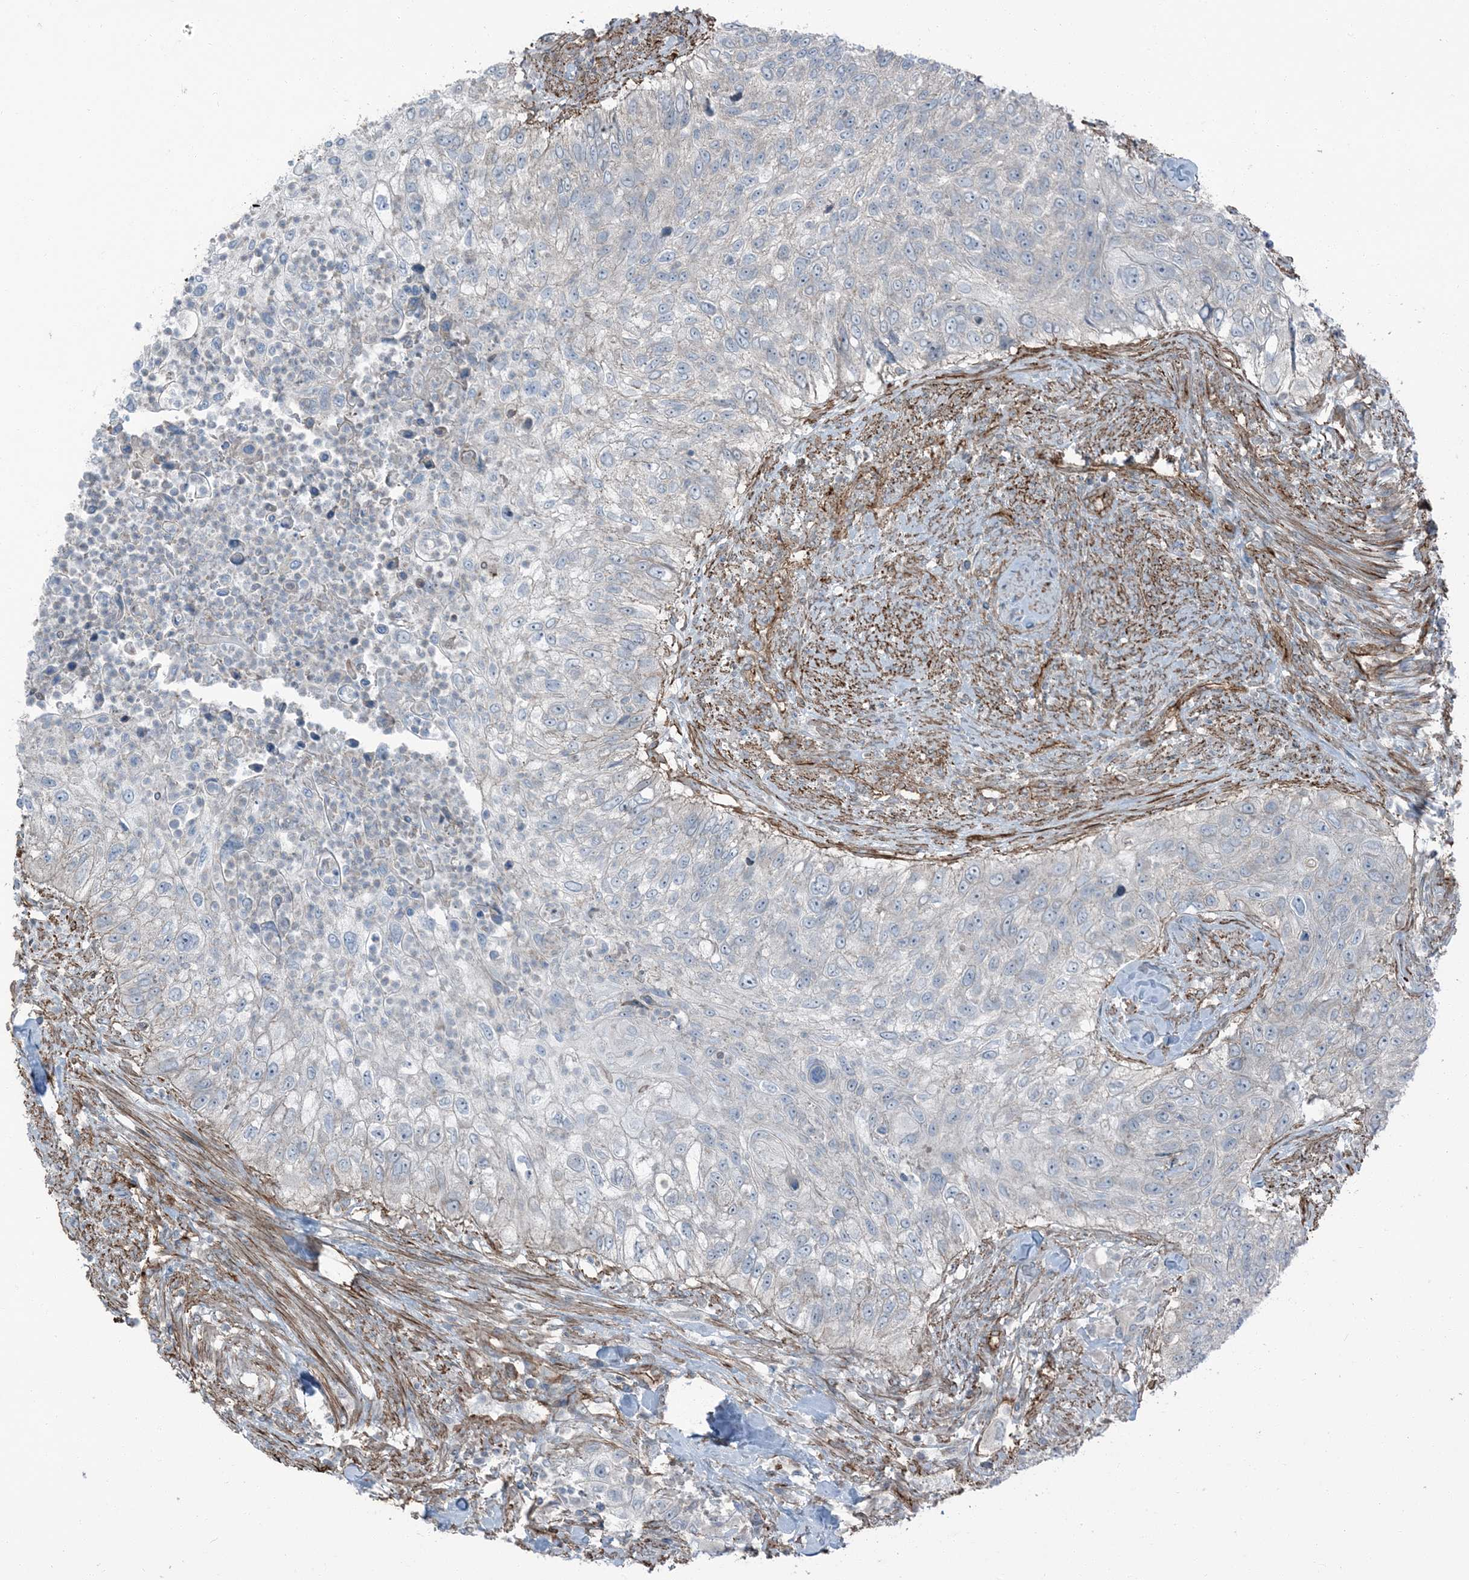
{"staining": {"intensity": "negative", "quantity": "none", "location": "none"}, "tissue": "urothelial cancer", "cell_type": "Tumor cells", "image_type": "cancer", "snomed": [{"axis": "morphology", "description": "Urothelial carcinoma, High grade"}, {"axis": "topography", "description": "Urinary bladder"}], "caption": "The histopathology image reveals no significant positivity in tumor cells of high-grade urothelial carcinoma.", "gene": "ZFP90", "patient": {"sex": "female", "age": 60}}